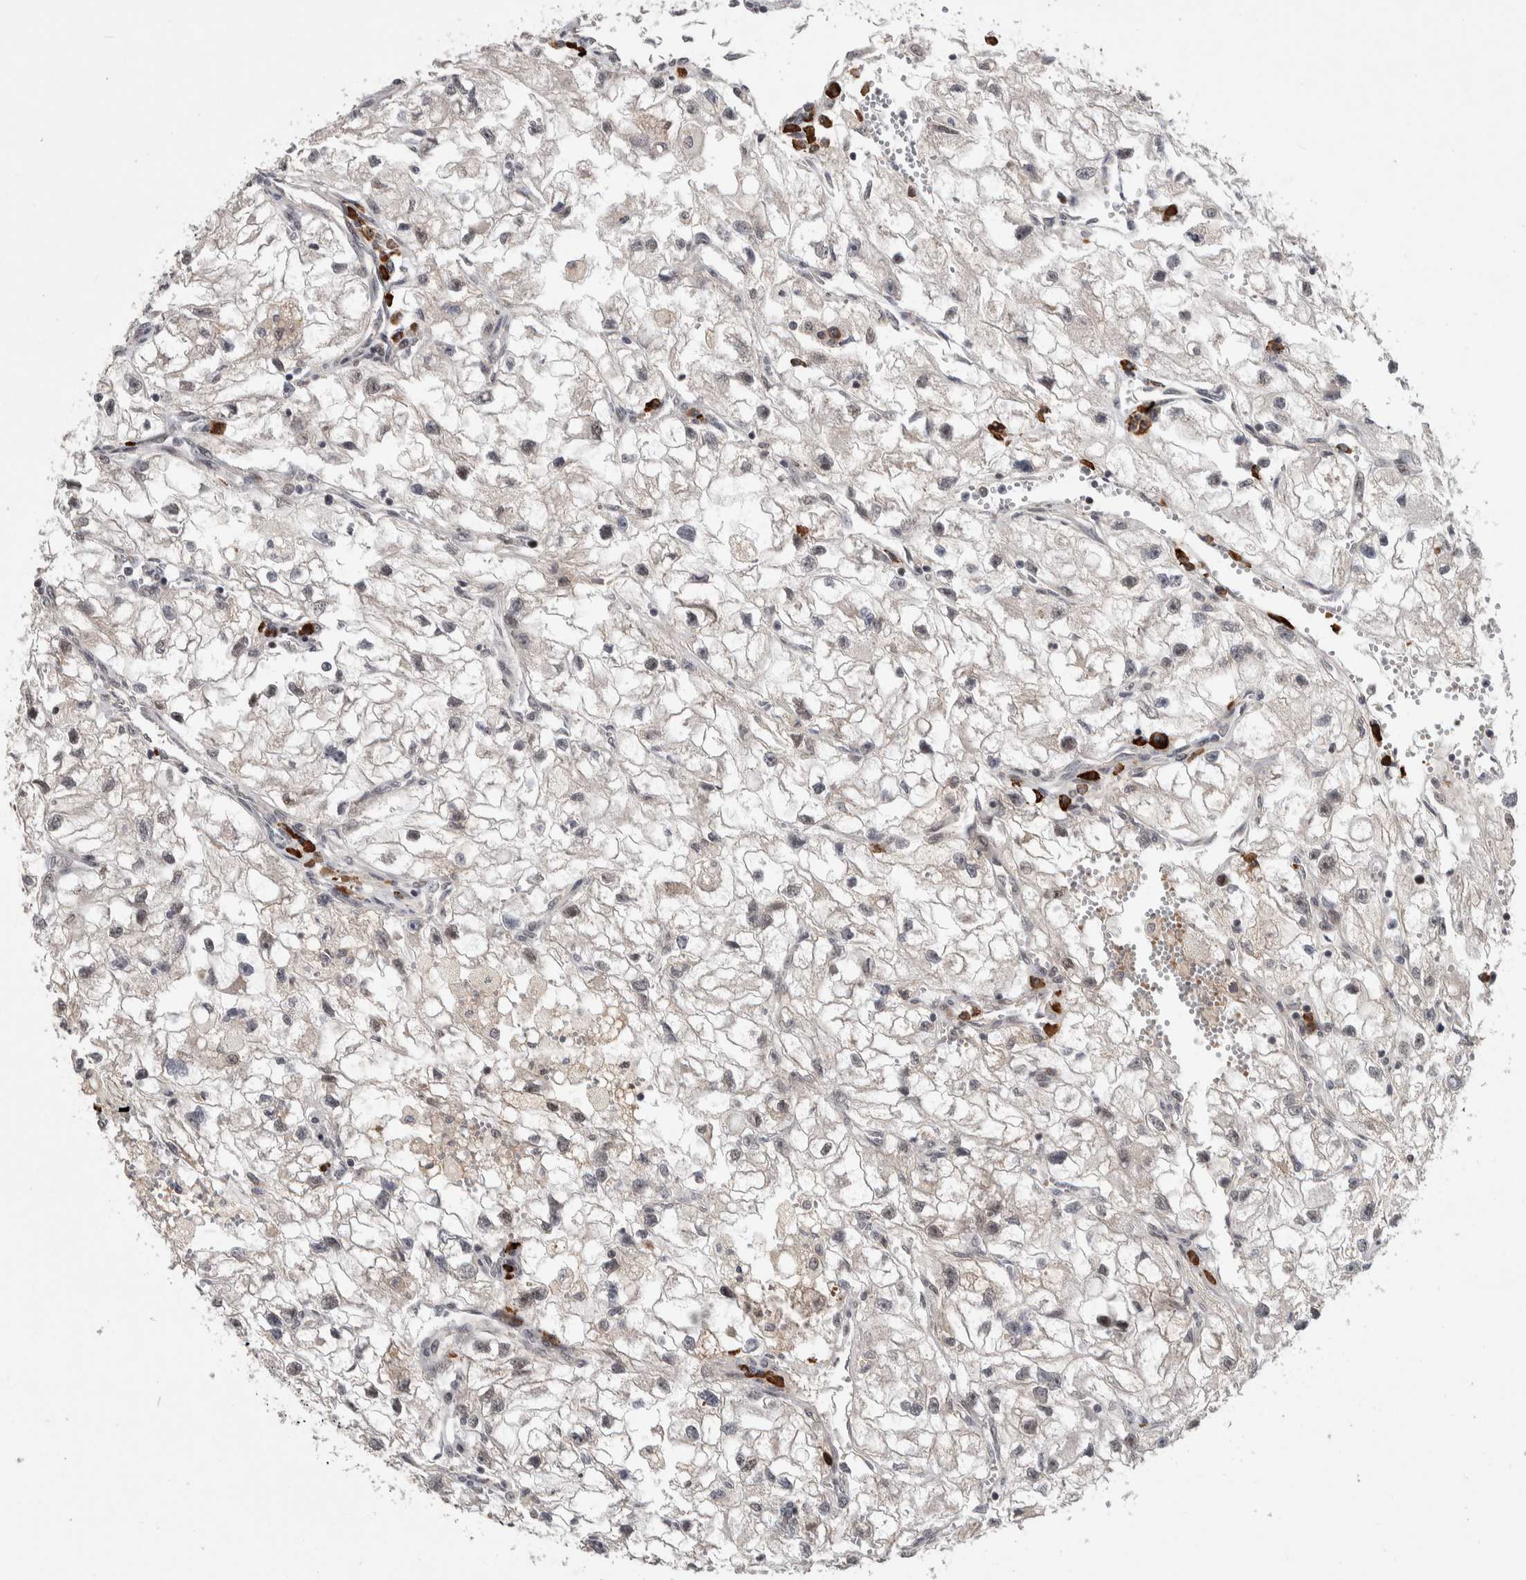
{"staining": {"intensity": "negative", "quantity": "none", "location": "none"}, "tissue": "renal cancer", "cell_type": "Tumor cells", "image_type": "cancer", "snomed": [{"axis": "morphology", "description": "Adenocarcinoma, NOS"}, {"axis": "topography", "description": "Kidney"}], "caption": "An immunohistochemistry micrograph of renal adenocarcinoma is shown. There is no staining in tumor cells of renal adenocarcinoma. Brightfield microscopy of IHC stained with DAB (brown) and hematoxylin (blue), captured at high magnification.", "gene": "ZNF592", "patient": {"sex": "female", "age": 70}}